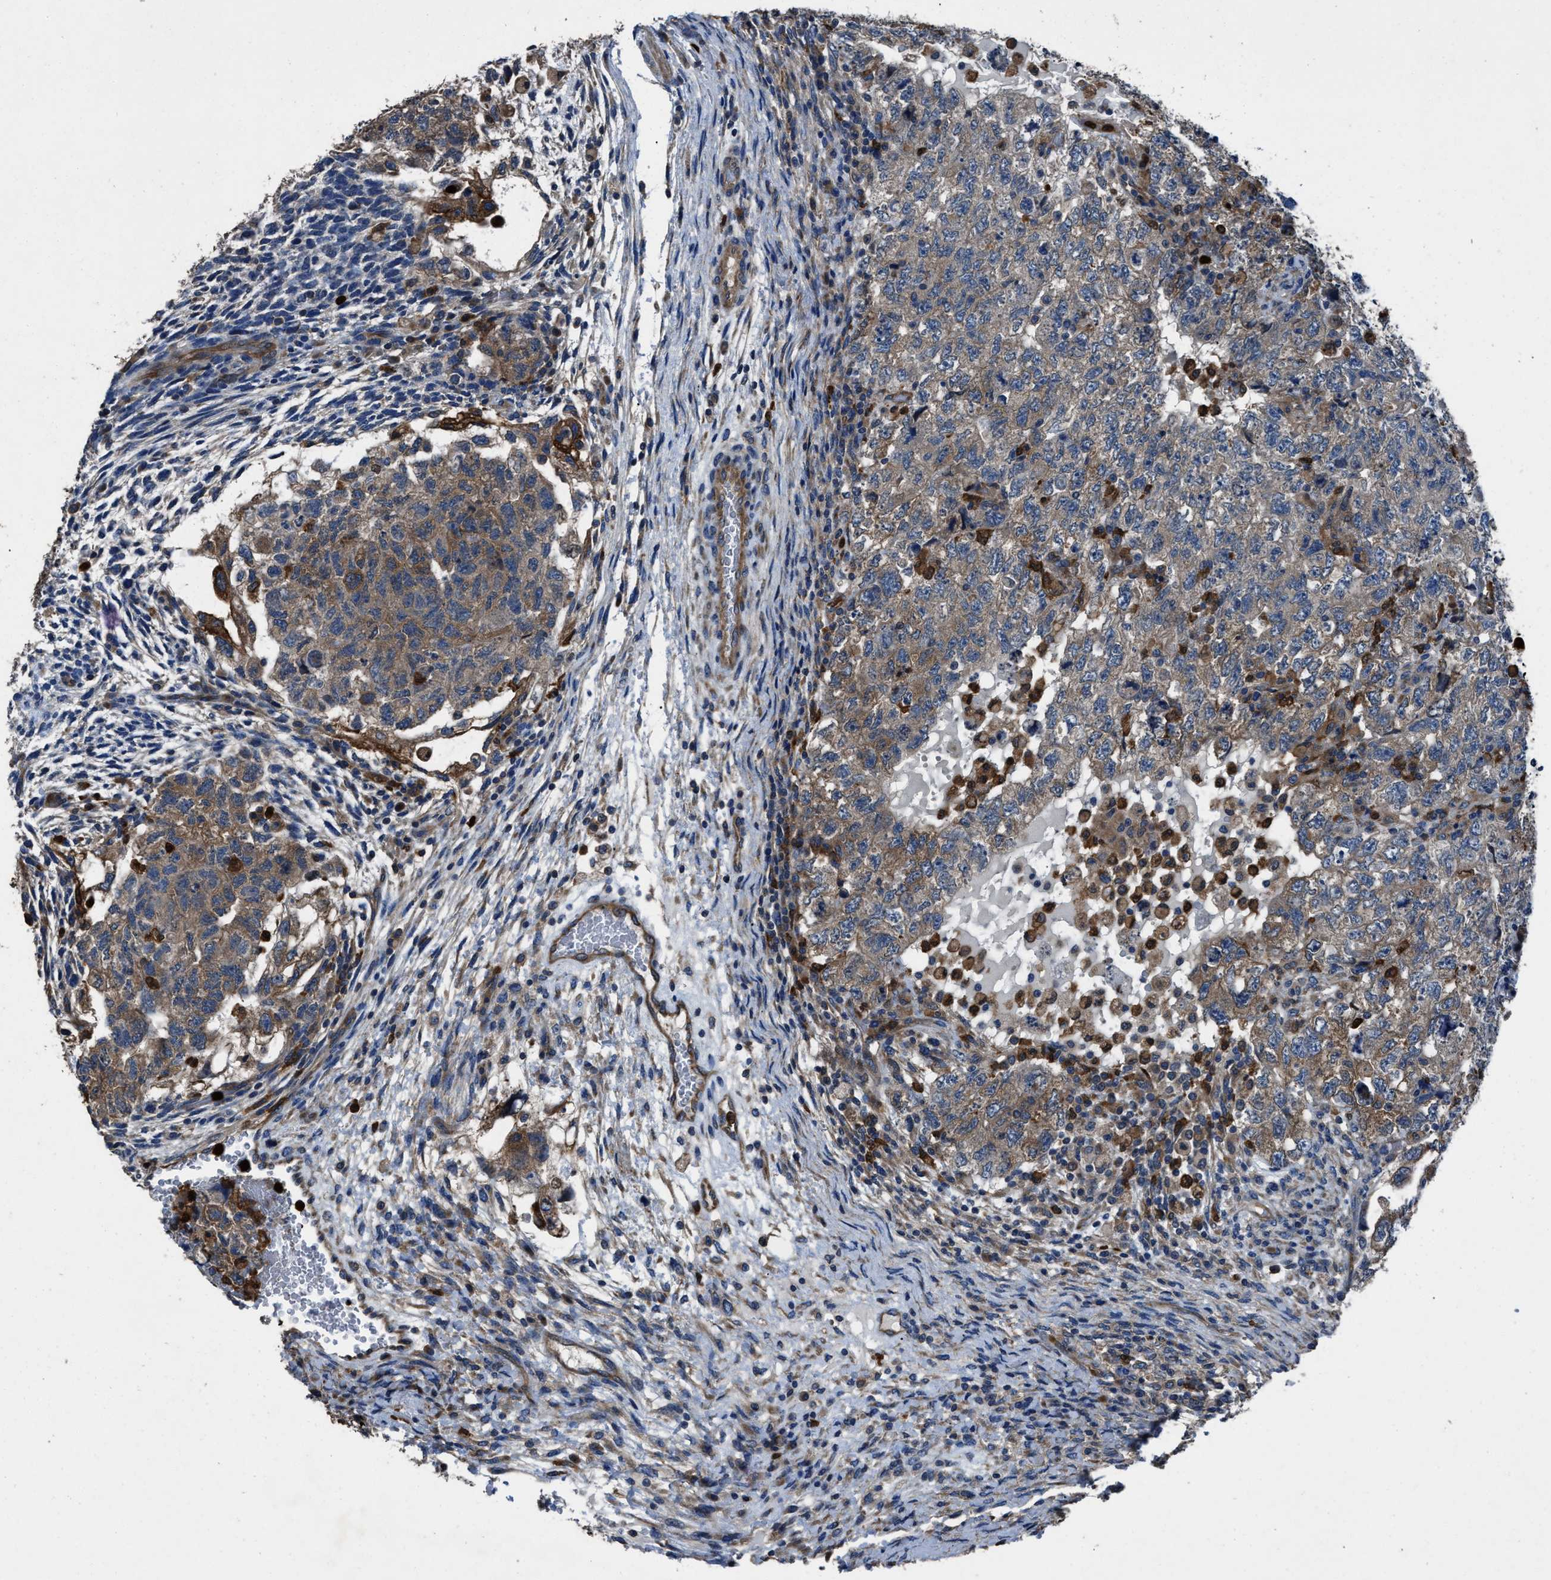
{"staining": {"intensity": "weak", "quantity": "<25%", "location": "cytoplasmic/membranous"}, "tissue": "testis cancer", "cell_type": "Tumor cells", "image_type": "cancer", "snomed": [{"axis": "morphology", "description": "Carcinoma, Embryonal, NOS"}, {"axis": "topography", "description": "Testis"}], "caption": "This is an immunohistochemistry (IHC) micrograph of human testis cancer (embryonal carcinoma). There is no positivity in tumor cells.", "gene": "ANGPT1", "patient": {"sex": "male", "age": 36}}